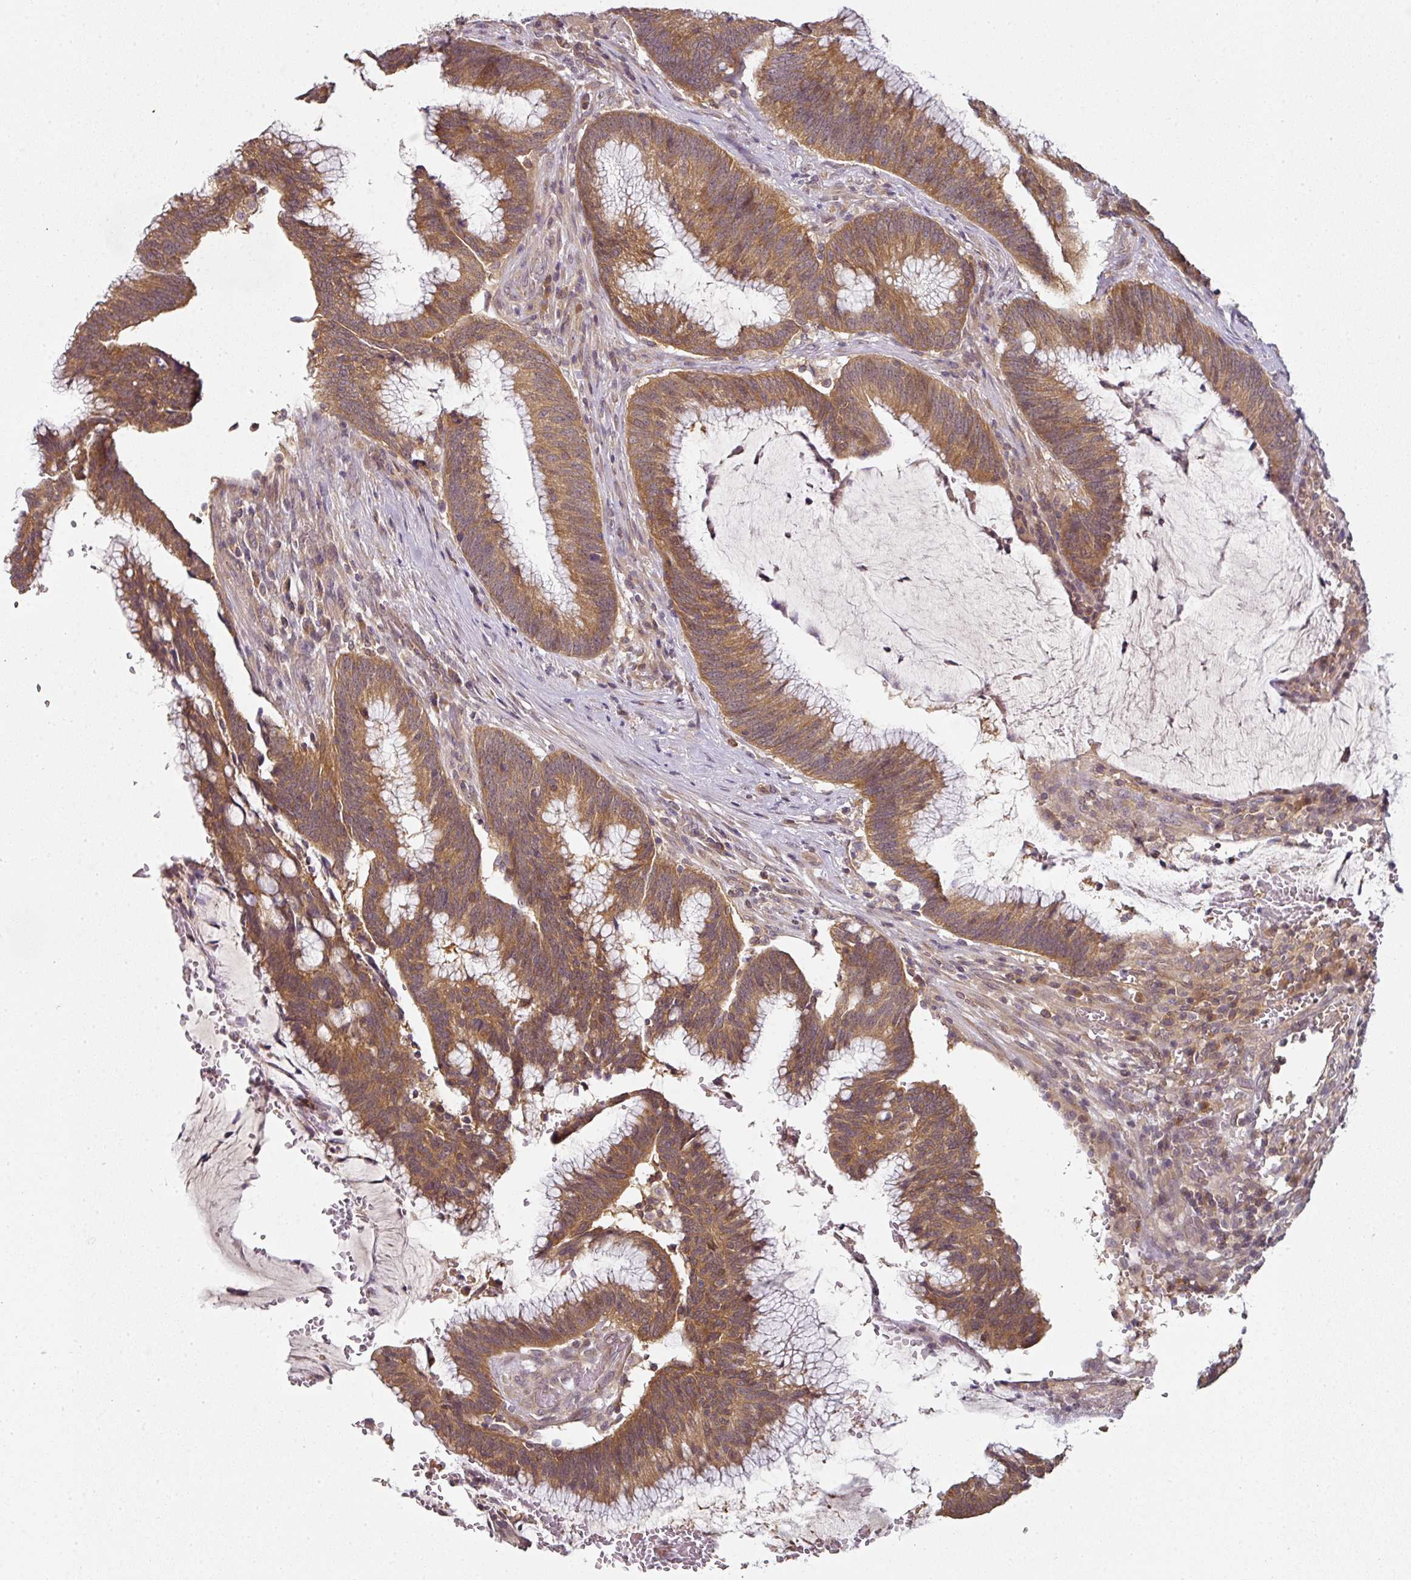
{"staining": {"intensity": "moderate", "quantity": ">75%", "location": "cytoplasmic/membranous"}, "tissue": "colorectal cancer", "cell_type": "Tumor cells", "image_type": "cancer", "snomed": [{"axis": "morphology", "description": "Adenocarcinoma, NOS"}, {"axis": "topography", "description": "Rectum"}], "caption": "Protein expression analysis of colorectal adenocarcinoma exhibits moderate cytoplasmic/membranous positivity in about >75% of tumor cells.", "gene": "MAP2K2", "patient": {"sex": "female", "age": 77}}